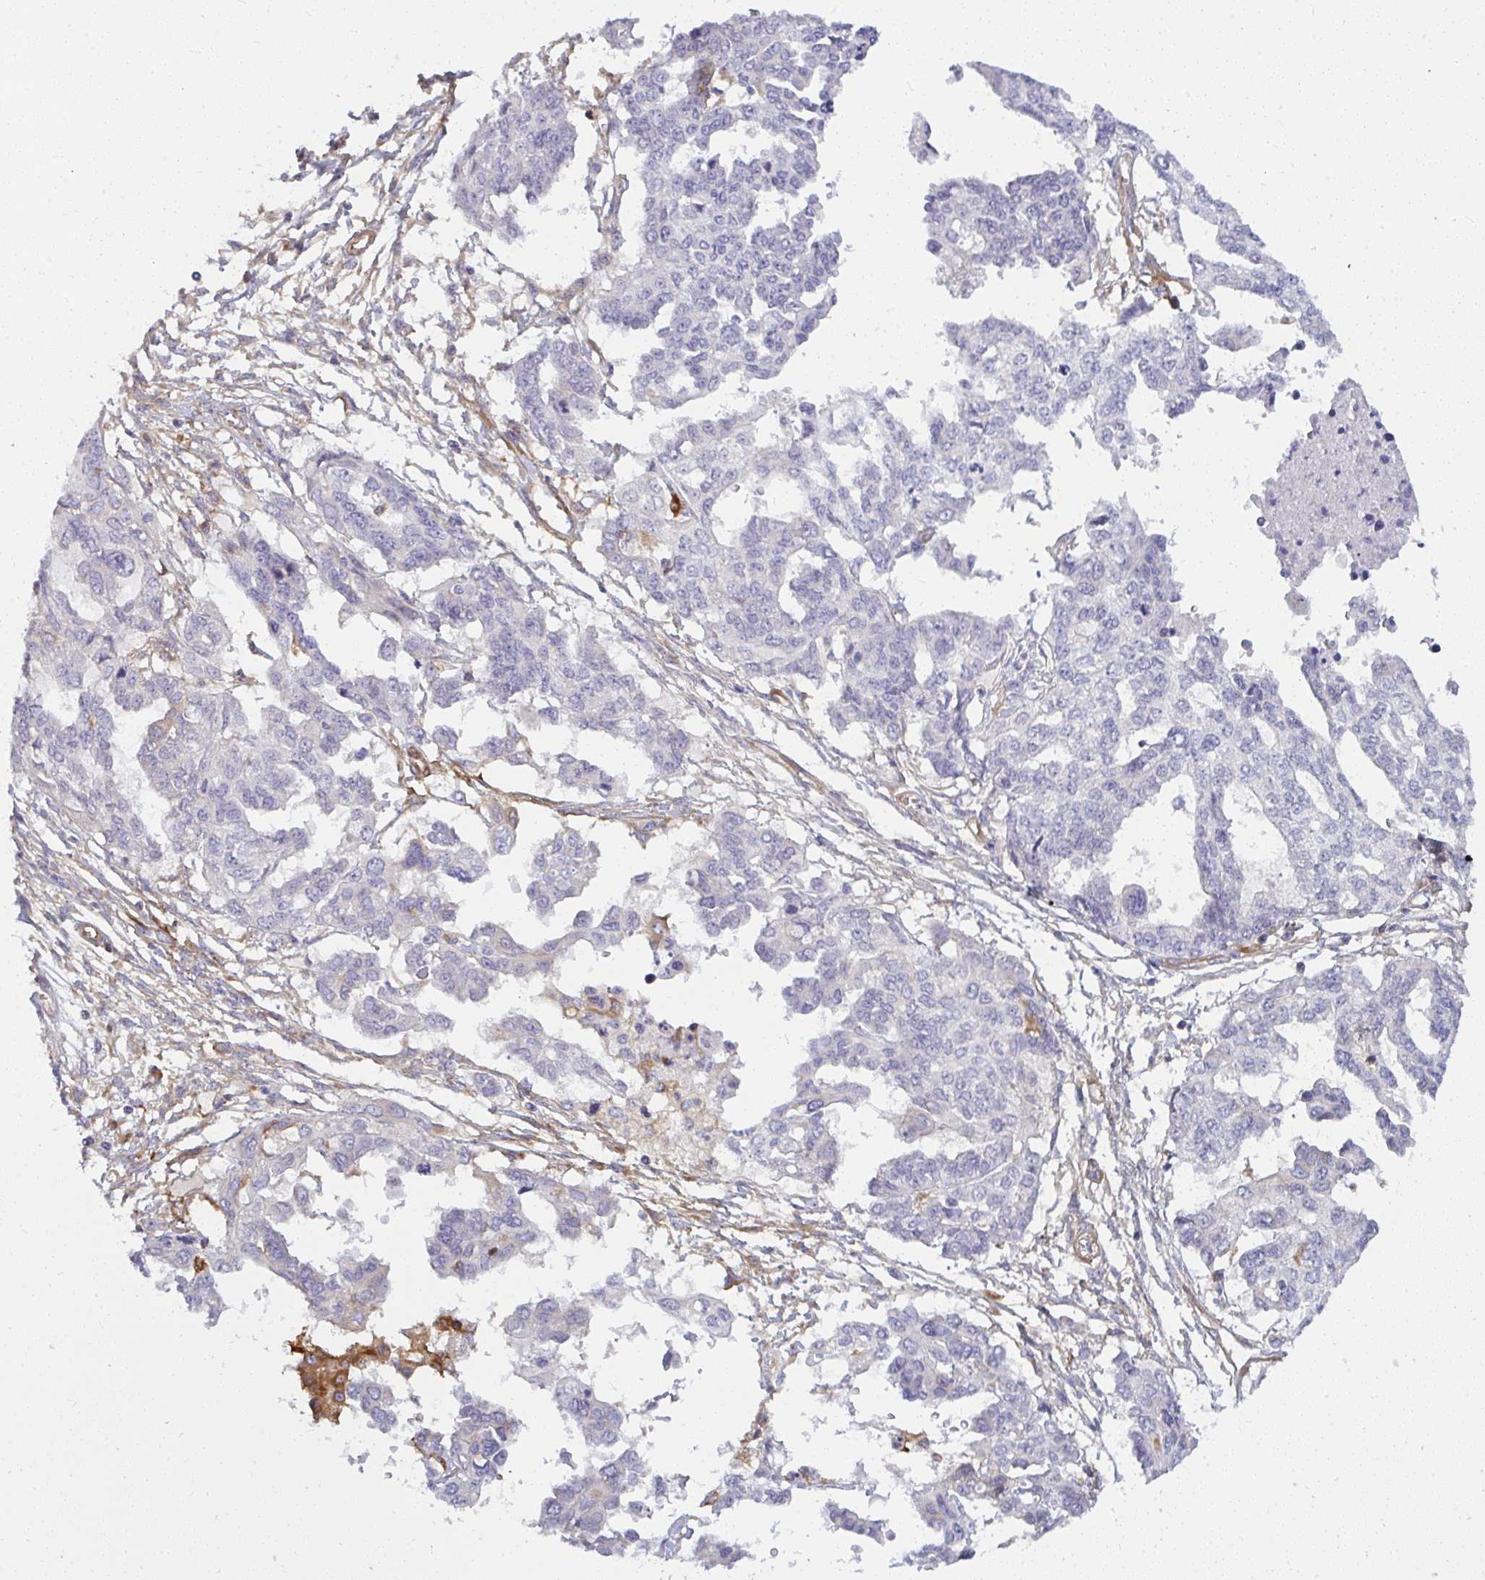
{"staining": {"intensity": "negative", "quantity": "none", "location": "none"}, "tissue": "ovarian cancer", "cell_type": "Tumor cells", "image_type": "cancer", "snomed": [{"axis": "morphology", "description": "Cystadenocarcinoma, serous, NOS"}, {"axis": "topography", "description": "Ovary"}], "caption": "Tumor cells are negative for brown protein staining in ovarian cancer.", "gene": "IFIT3", "patient": {"sex": "female", "age": 53}}